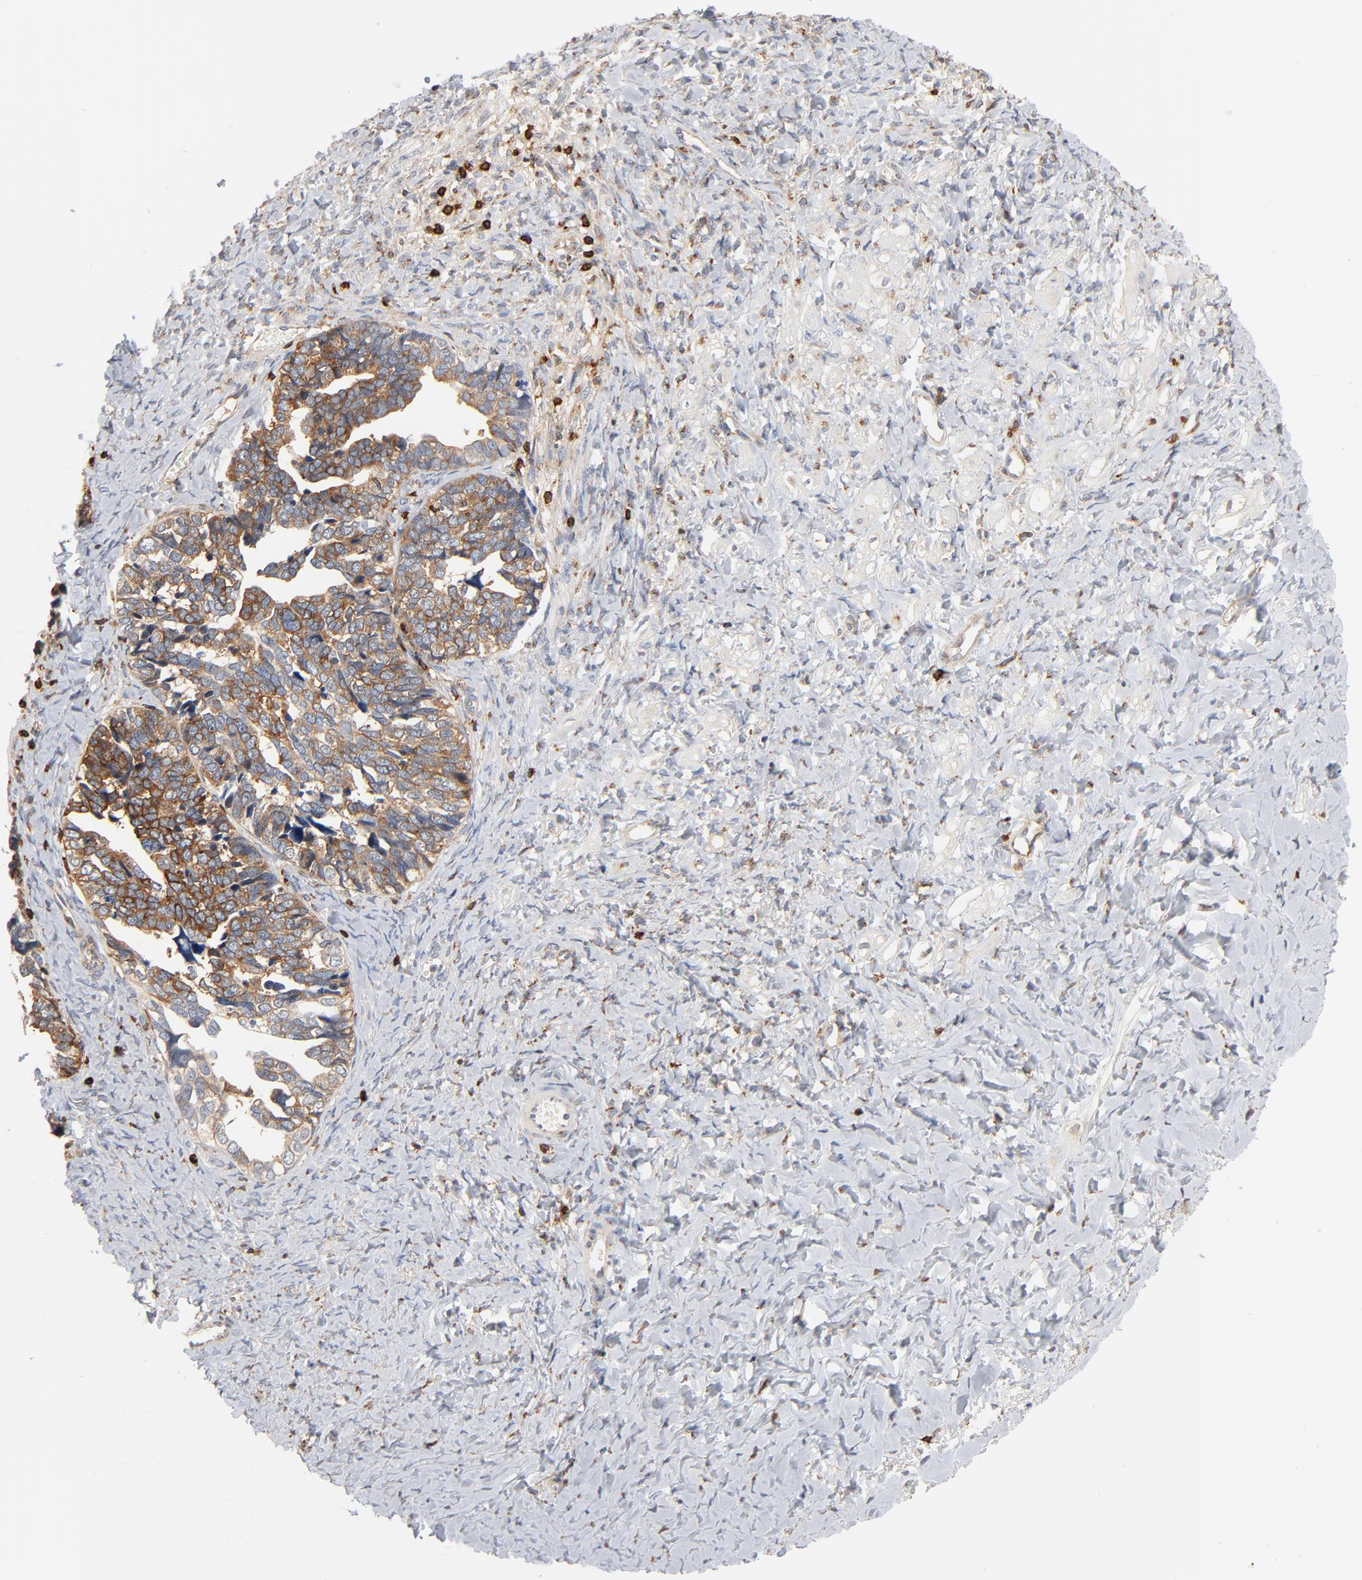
{"staining": {"intensity": "moderate", "quantity": ">75%", "location": "cytoplasmic/membranous"}, "tissue": "ovarian cancer", "cell_type": "Tumor cells", "image_type": "cancer", "snomed": [{"axis": "morphology", "description": "Cystadenocarcinoma, serous, NOS"}, {"axis": "topography", "description": "Ovary"}], "caption": "High-power microscopy captured an IHC histopathology image of ovarian serous cystadenocarcinoma, revealing moderate cytoplasmic/membranous positivity in approximately >75% of tumor cells. (Stains: DAB (3,3'-diaminobenzidine) in brown, nuclei in blue, Microscopy: brightfield microscopy at high magnification).", "gene": "SH3KBP1", "patient": {"sex": "female", "age": 77}}